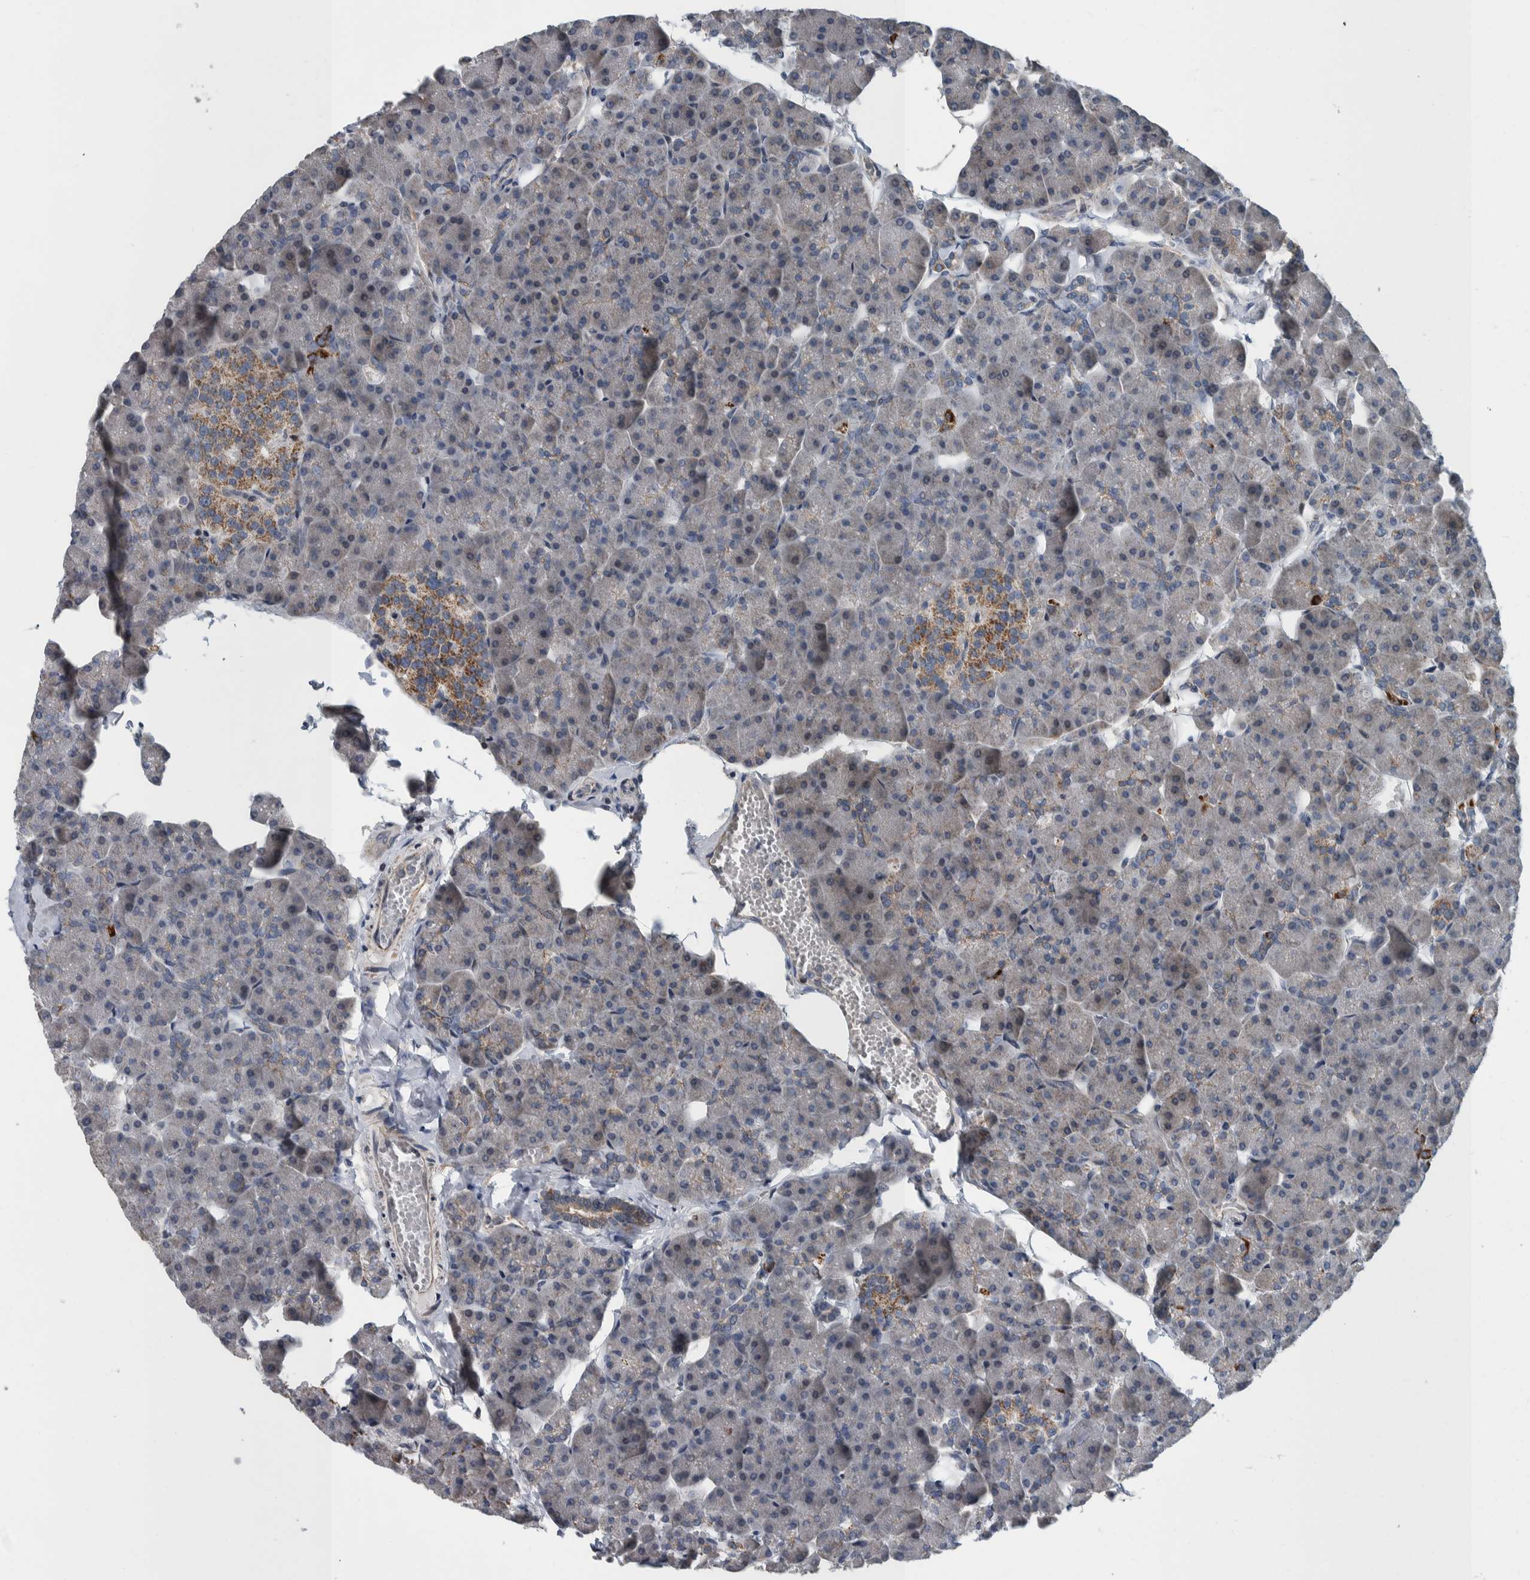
{"staining": {"intensity": "weak", "quantity": "25%-75%", "location": "cytoplasmic/membranous"}, "tissue": "pancreas", "cell_type": "Exocrine glandular cells", "image_type": "normal", "snomed": [{"axis": "morphology", "description": "Normal tissue, NOS"}, {"axis": "topography", "description": "Pancreas"}], "caption": "The image demonstrates staining of benign pancreas, revealing weak cytoplasmic/membranous protein positivity (brown color) within exocrine glandular cells.", "gene": "BAIAP2L1", "patient": {"sex": "male", "age": 35}}